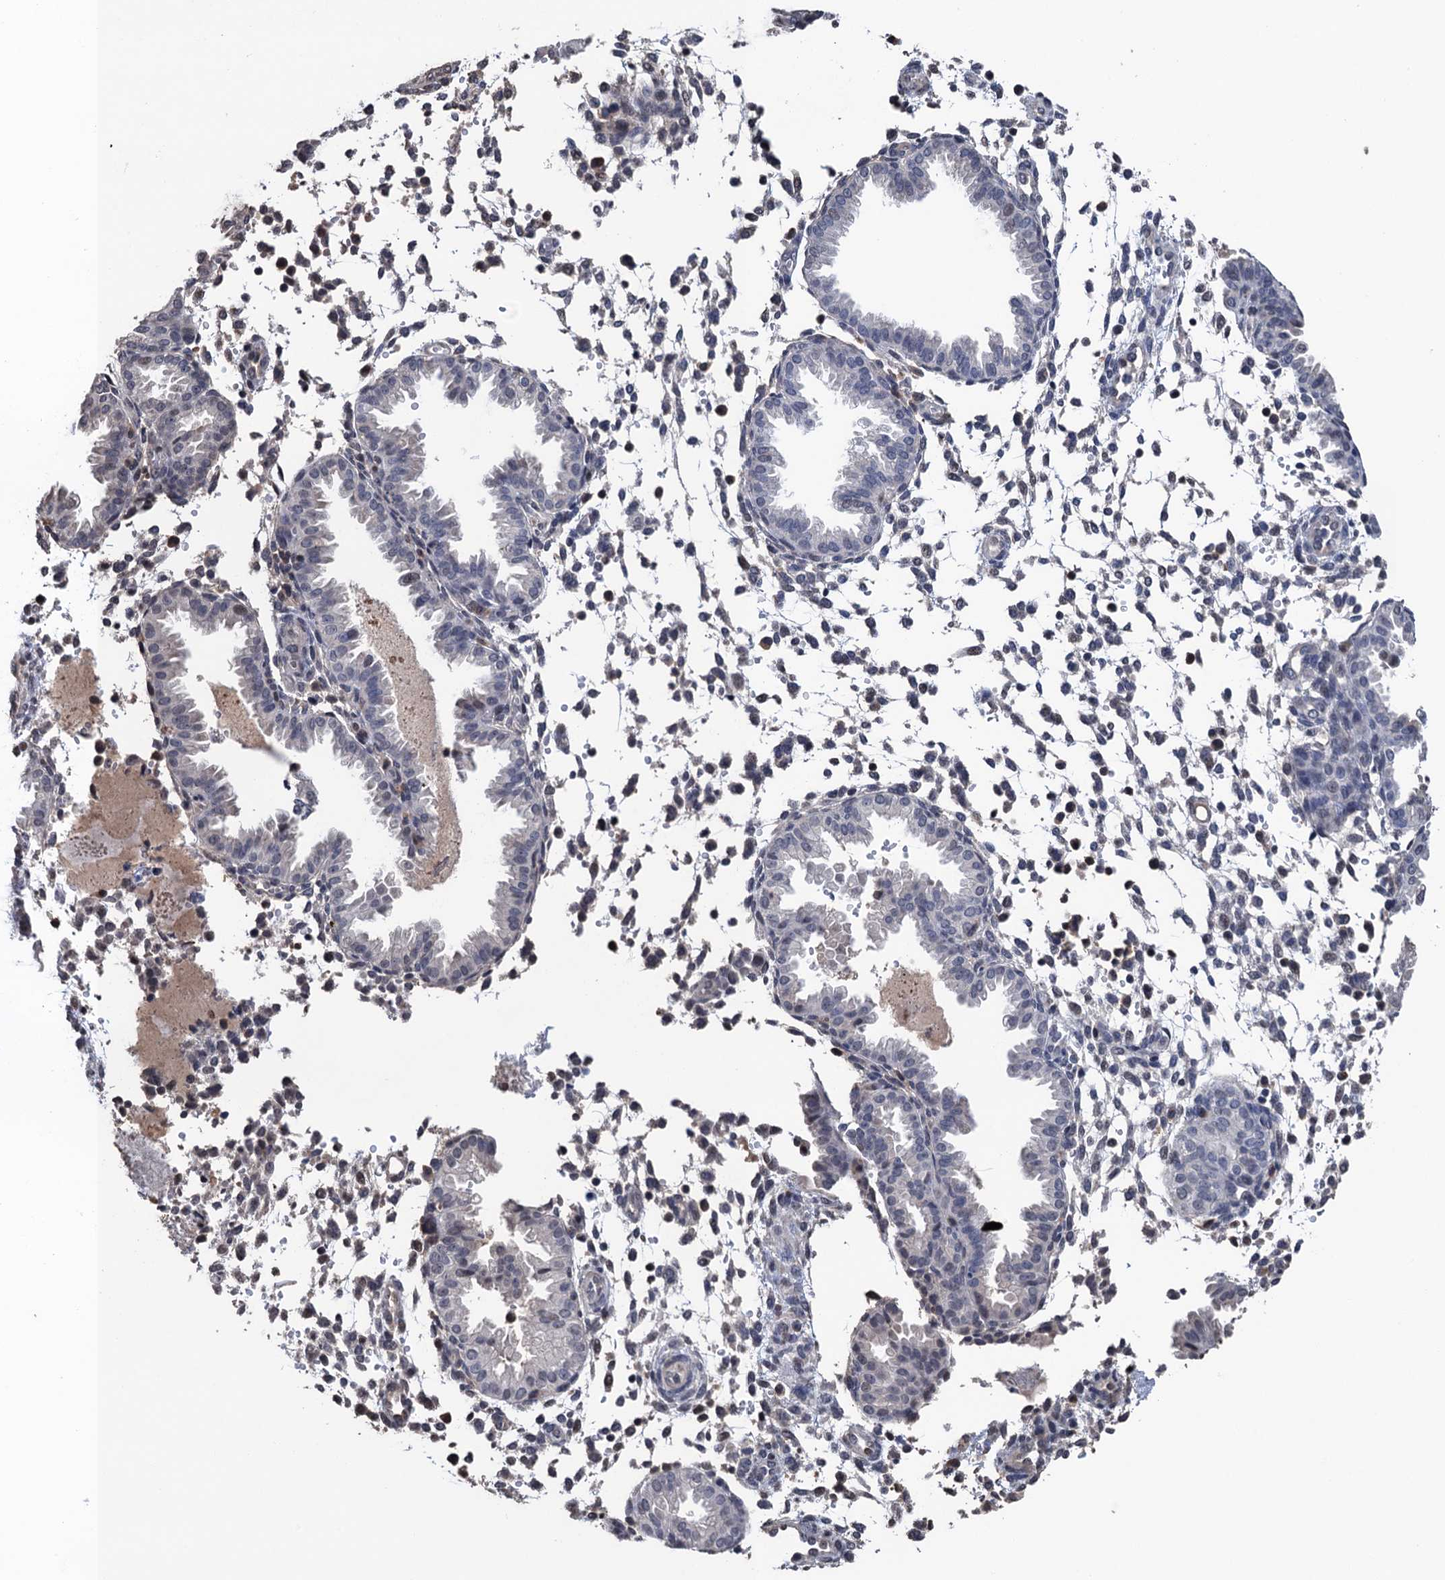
{"staining": {"intensity": "negative", "quantity": "none", "location": "none"}, "tissue": "endometrium", "cell_type": "Cells in endometrial stroma", "image_type": "normal", "snomed": [{"axis": "morphology", "description": "Normal tissue, NOS"}, {"axis": "topography", "description": "Endometrium"}], "caption": "This is an immunohistochemistry photomicrograph of unremarkable endometrium. There is no positivity in cells in endometrial stroma.", "gene": "ART5", "patient": {"sex": "female", "age": 33}}